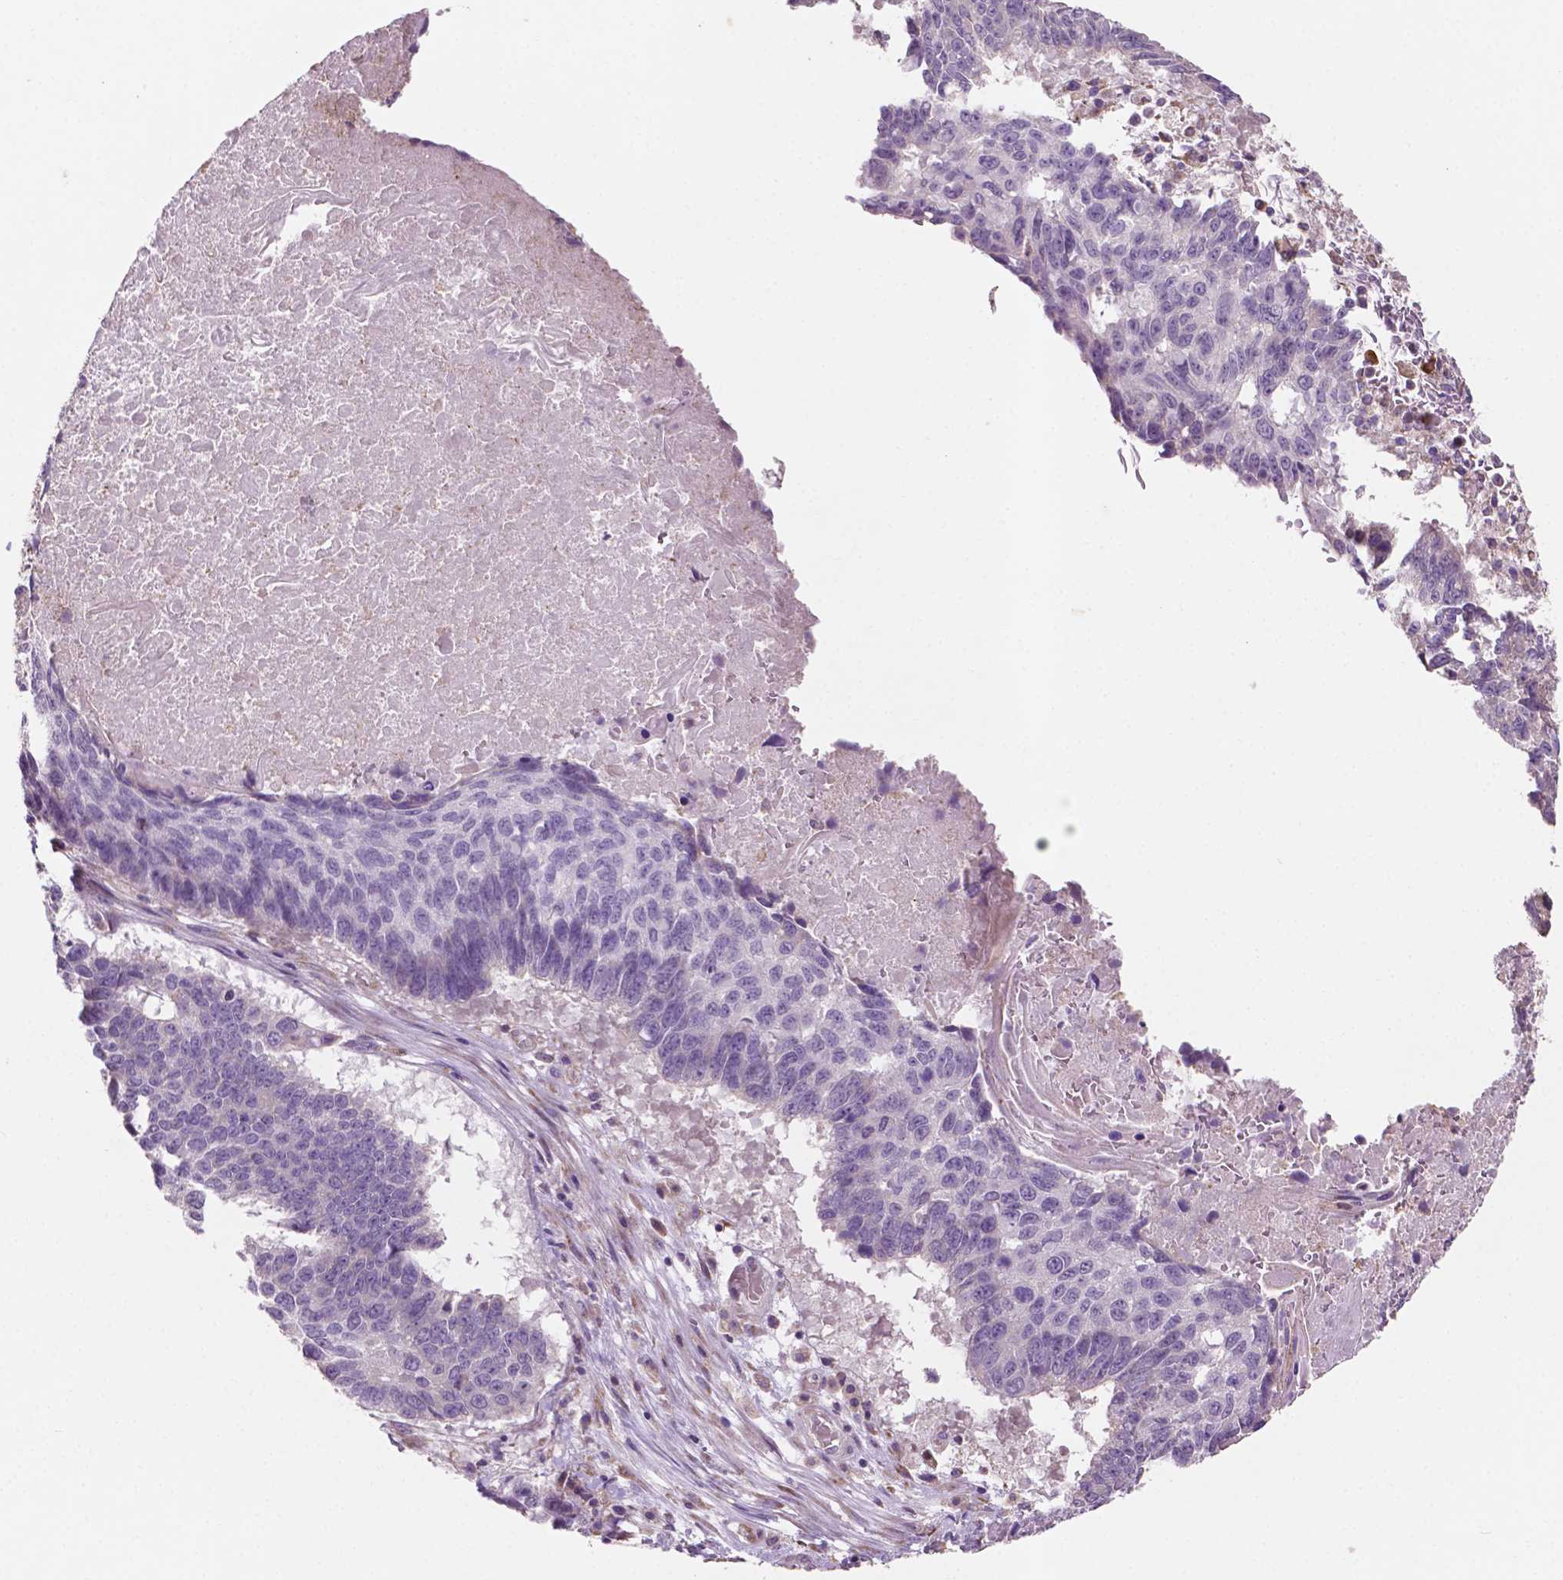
{"staining": {"intensity": "negative", "quantity": "none", "location": "none"}, "tissue": "lung cancer", "cell_type": "Tumor cells", "image_type": "cancer", "snomed": [{"axis": "morphology", "description": "Squamous cell carcinoma, NOS"}, {"axis": "topography", "description": "Lung"}], "caption": "Immunohistochemistry (IHC) micrograph of human lung squamous cell carcinoma stained for a protein (brown), which demonstrates no expression in tumor cells.", "gene": "LRP1B", "patient": {"sex": "male", "age": 73}}